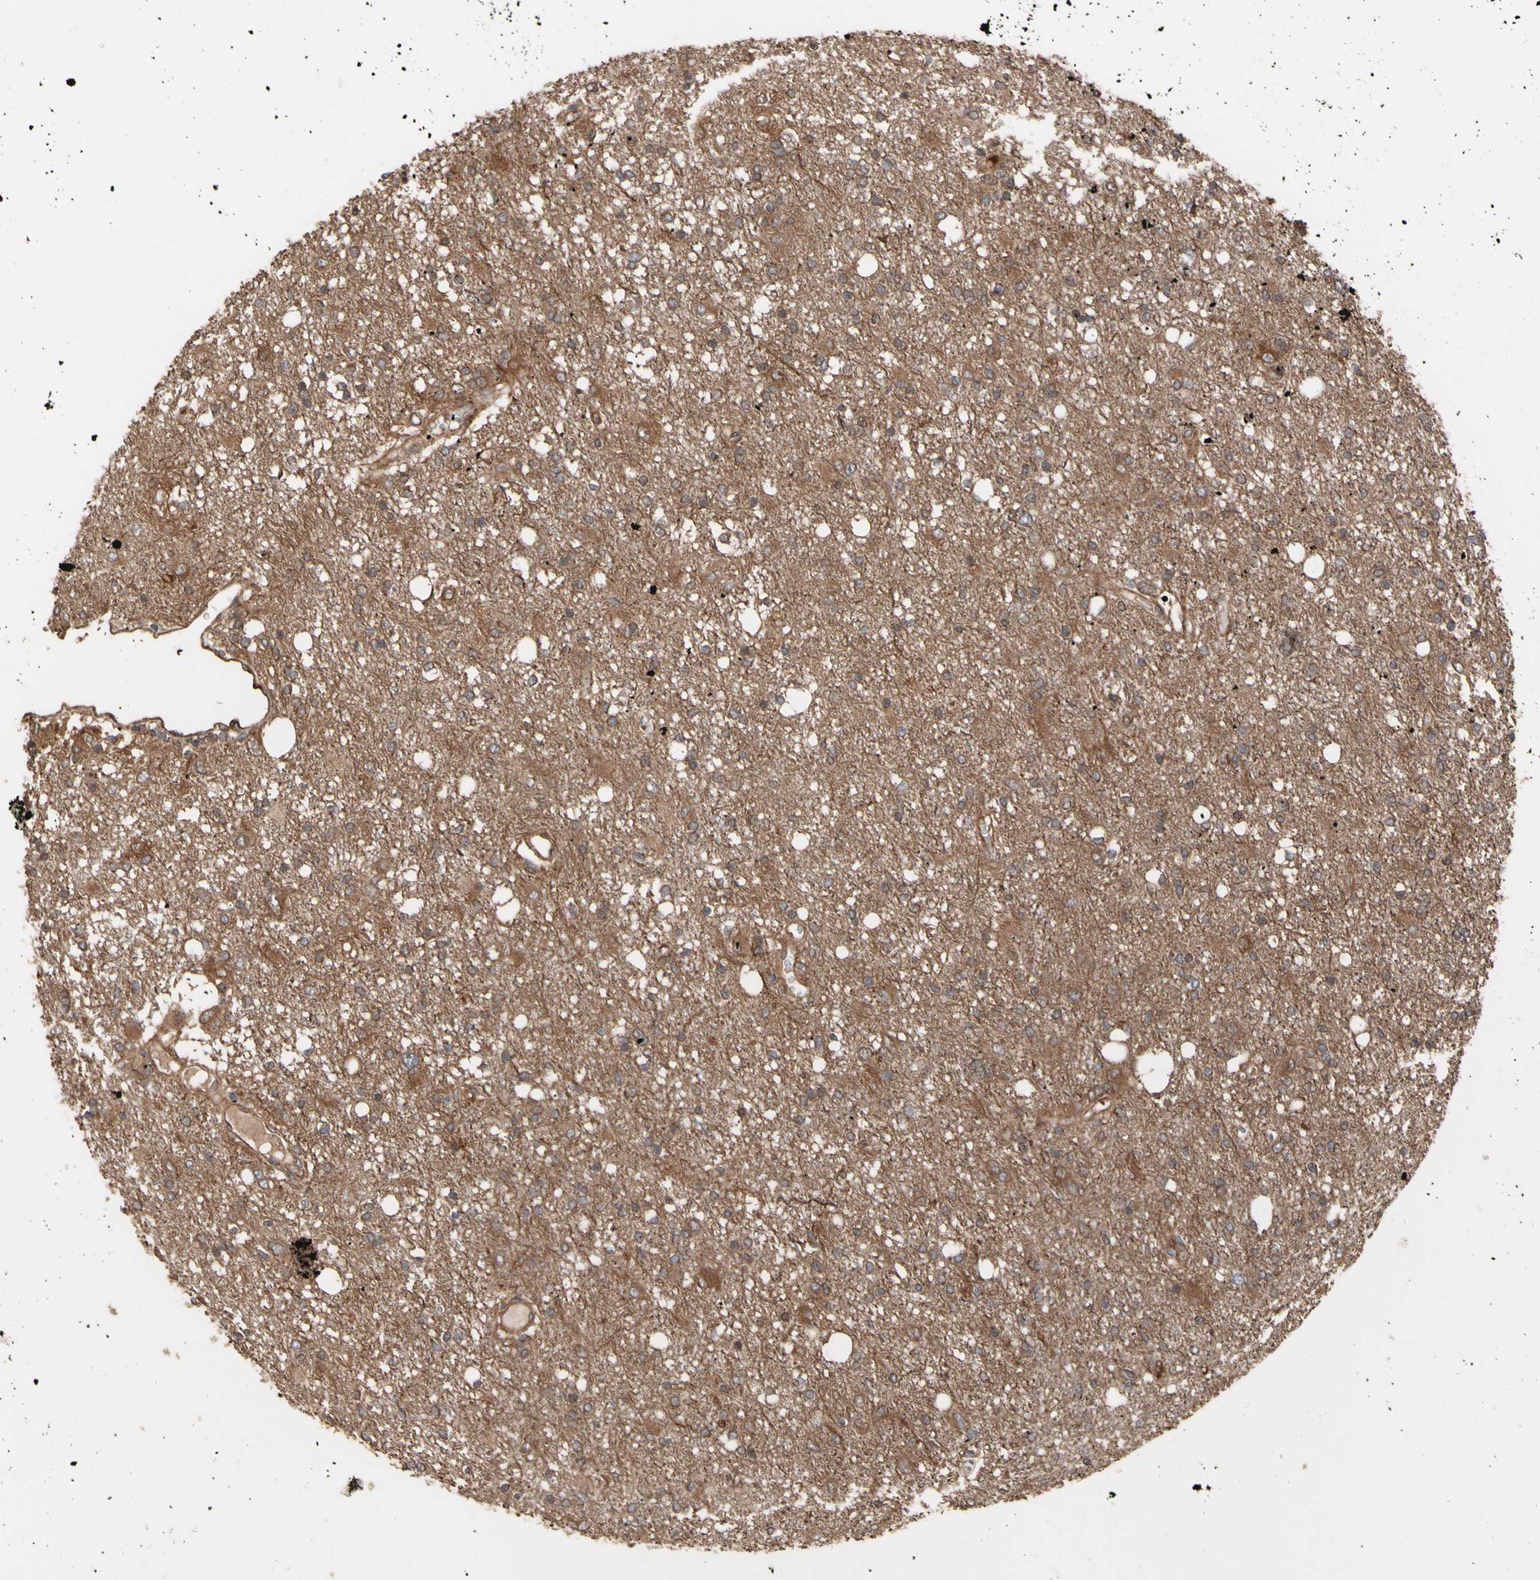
{"staining": {"intensity": "moderate", "quantity": "25%-75%", "location": "cytoplasmic/membranous"}, "tissue": "glioma", "cell_type": "Tumor cells", "image_type": "cancer", "snomed": [{"axis": "morphology", "description": "Glioma, malignant, High grade"}, {"axis": "topography", "description": "Brain"}], "caption": "This photomicrograph displays malignant glioma (high-grade) stained with IHC to label a protein in brown. The cytoplasmic/membranous of tumor cells show moderate positivity for the protein. Nuclei are counter-stained blue.", "gene": "NECTIN3", "patient": {"sex": "female", "age": 59}}